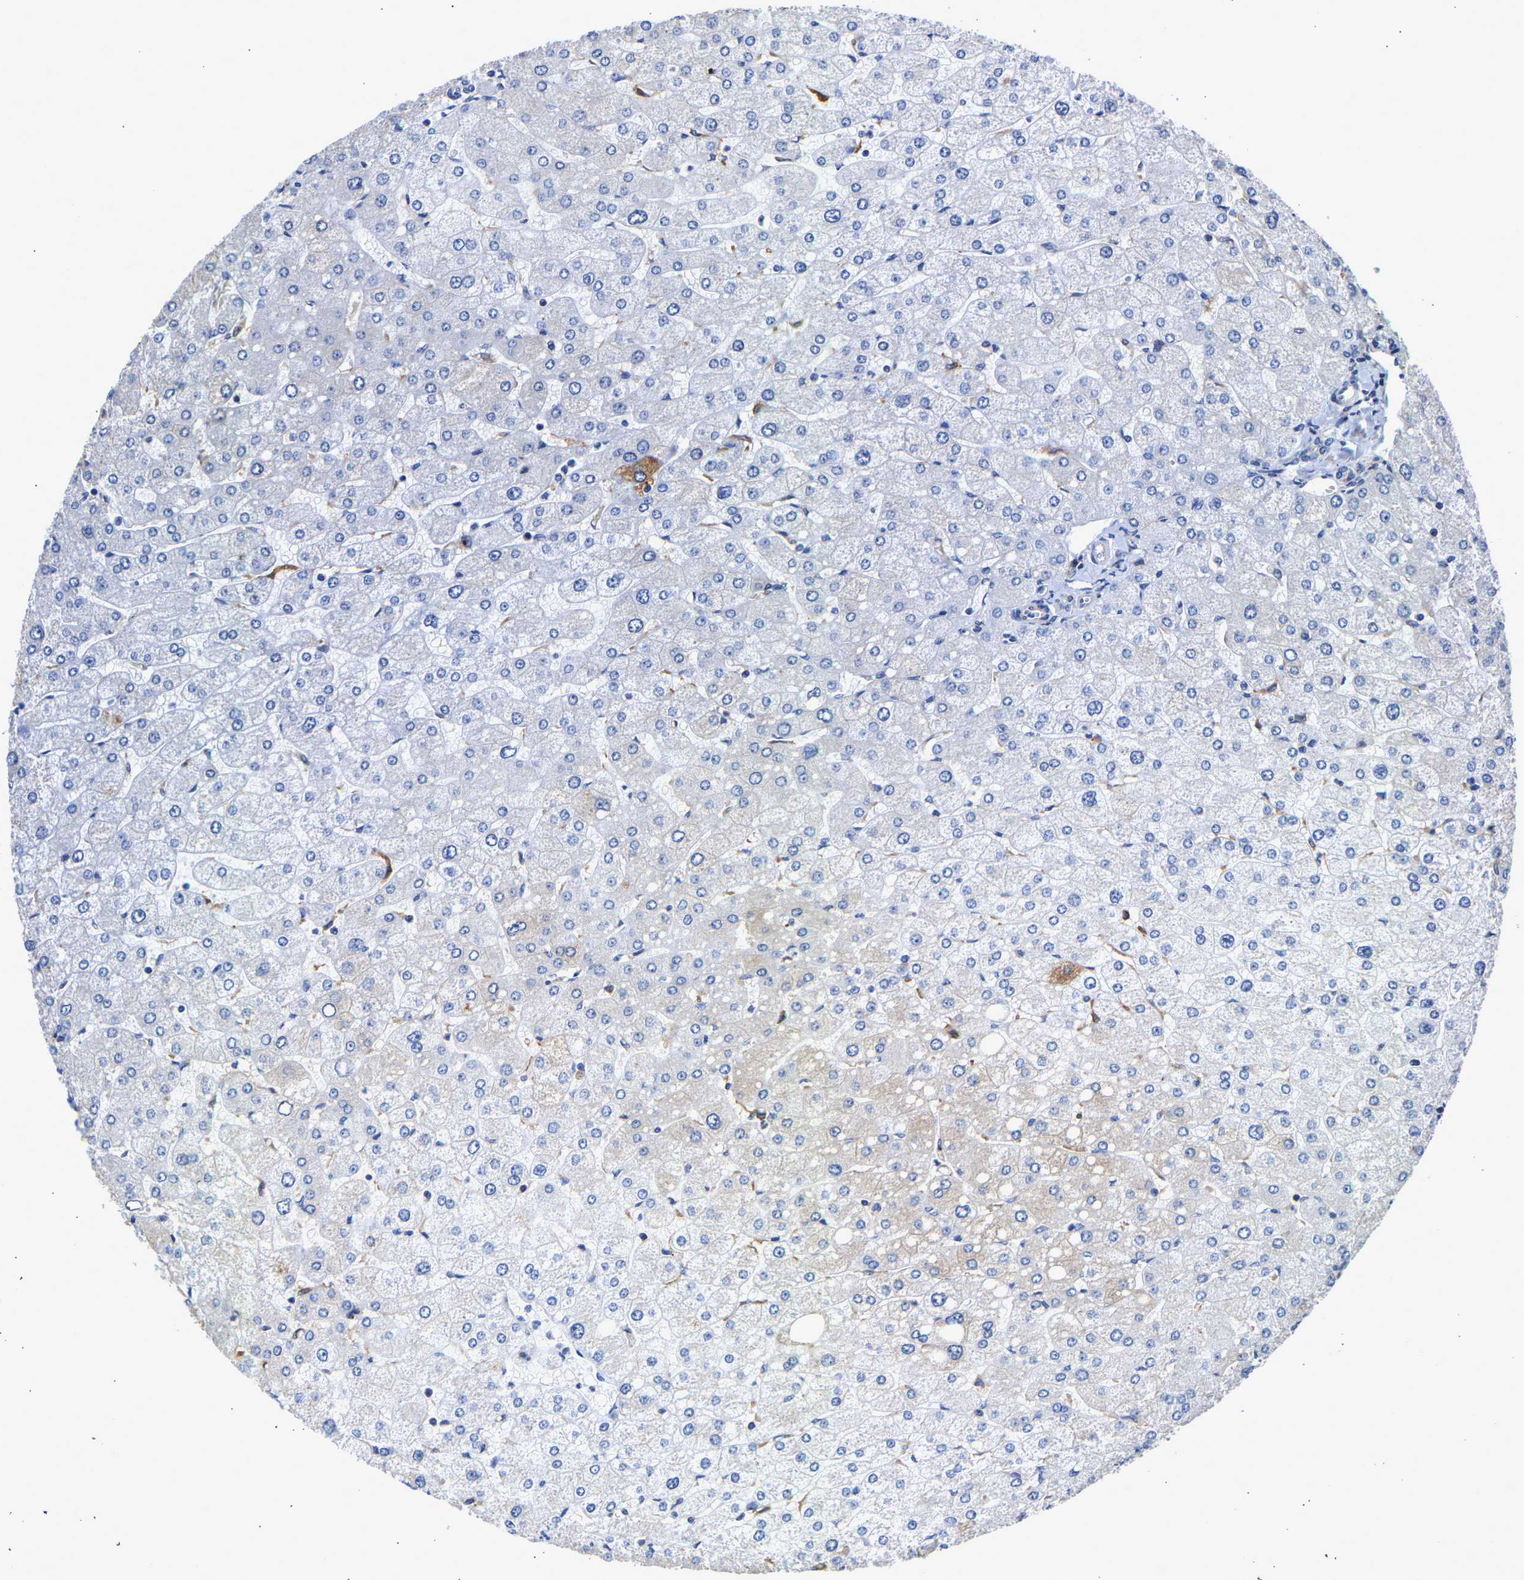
{"staining": {"intensity": "negative", "quantity": "none", "location": "none"}, "tissue": "liver", "cell_type": "Cholangiocytes", "image_type": "normal", "snomed": [{"axis": "morphology", "description": "Normal tissue, NOS"}, {"axis": "topography", "description": "Liver"}], "caption": "IHC of normal human liver shows no positivity in cholangiocytes.", "gene": "CCDC6", "patient": {"sex": "male", "age": 55}}